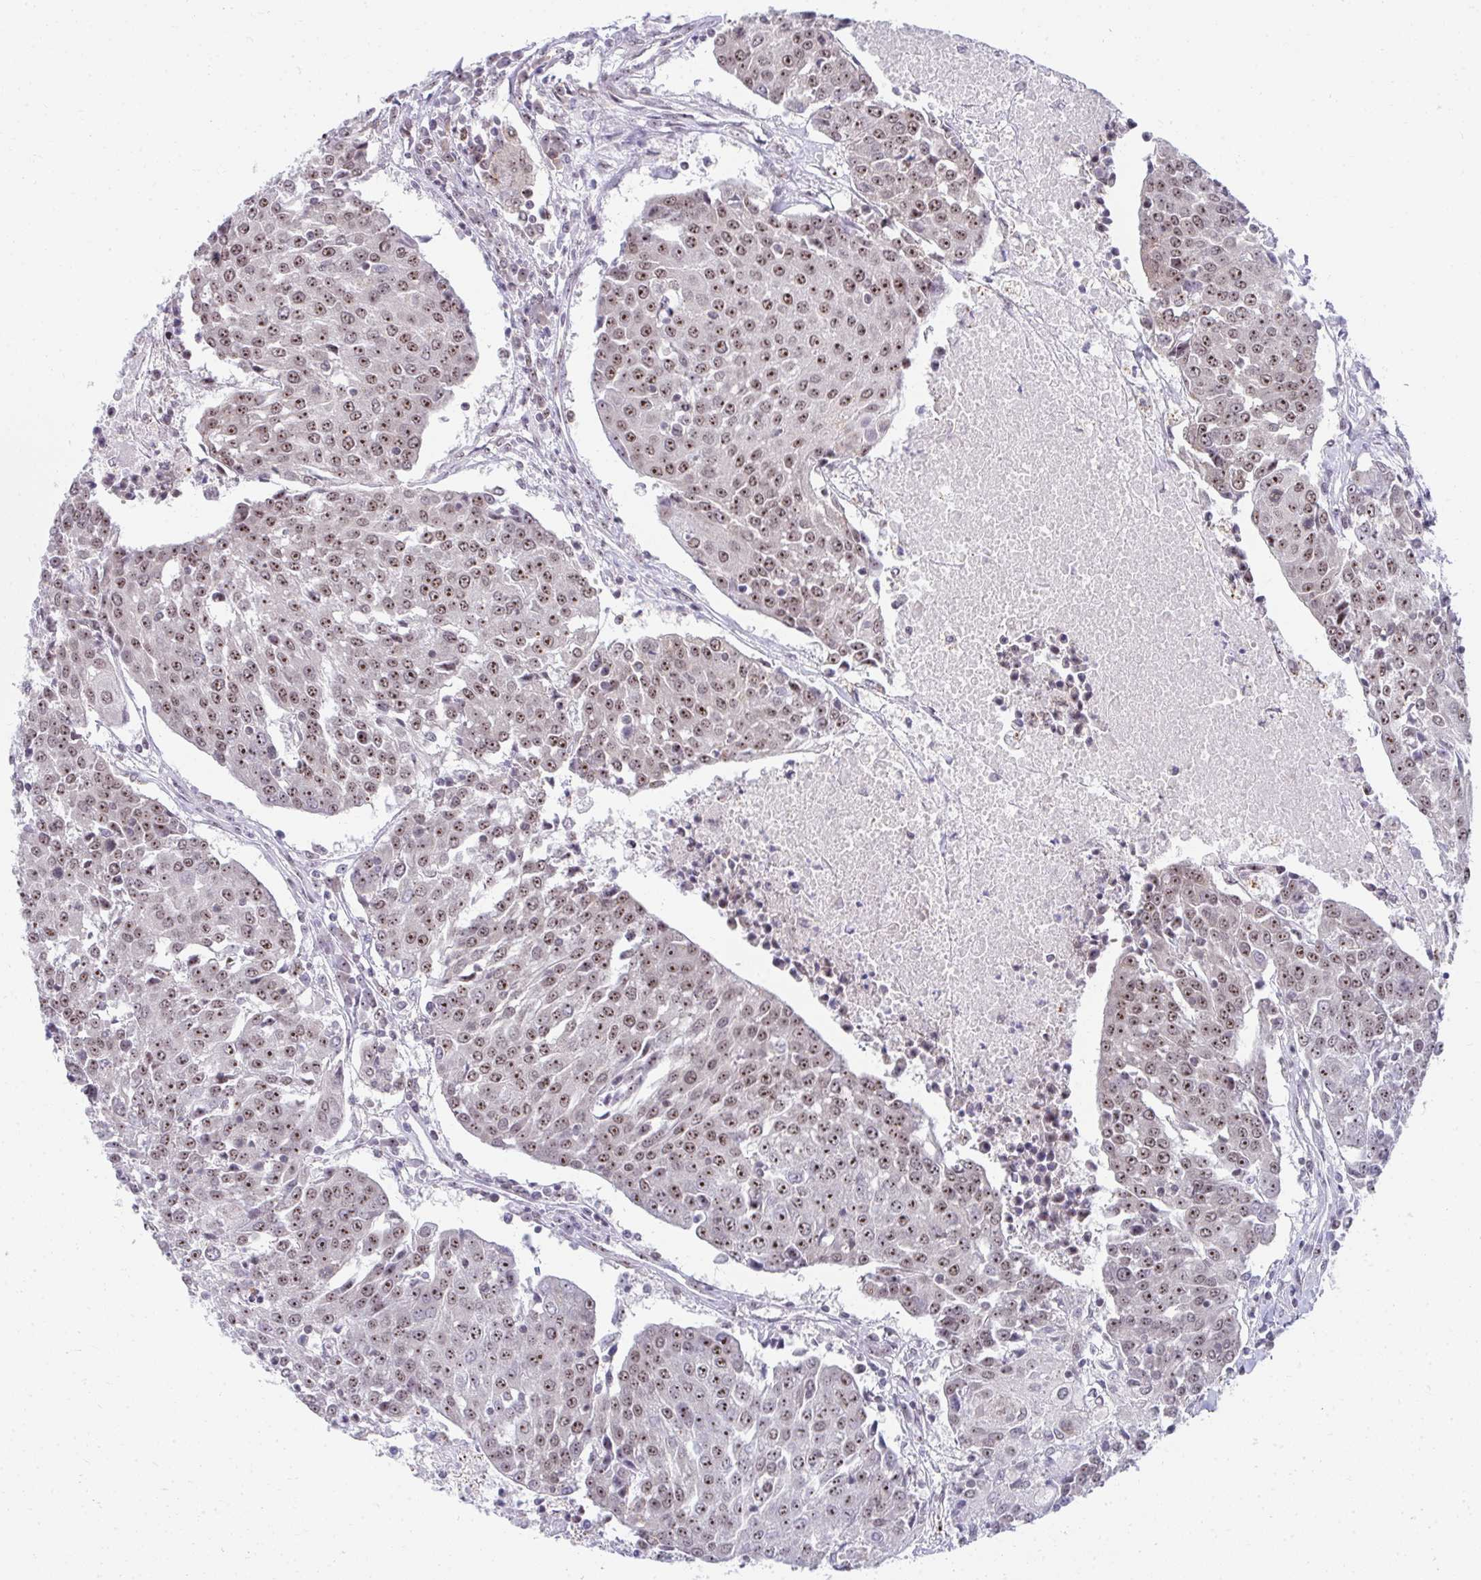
{"staining": {"intensity": "moderate", "quantity": ">75%", "location": "nuclear"}, "tissue": "urothelial cancer", "cell_type": "Tumor cells", "image_type": "cancer", "snomed": [{"axis": "morphology", "description": "Urothelial carcinoma, High grade"}, {"axis": "topography", "description": "Urinary bladder"}], "caption": "Moderate nuclear staining is present in approximately >75% of tumor cells in urothelial carcinoma (high-grade).", "gene": "HIRA", "patient": {"sex": "female", "age": 85}}